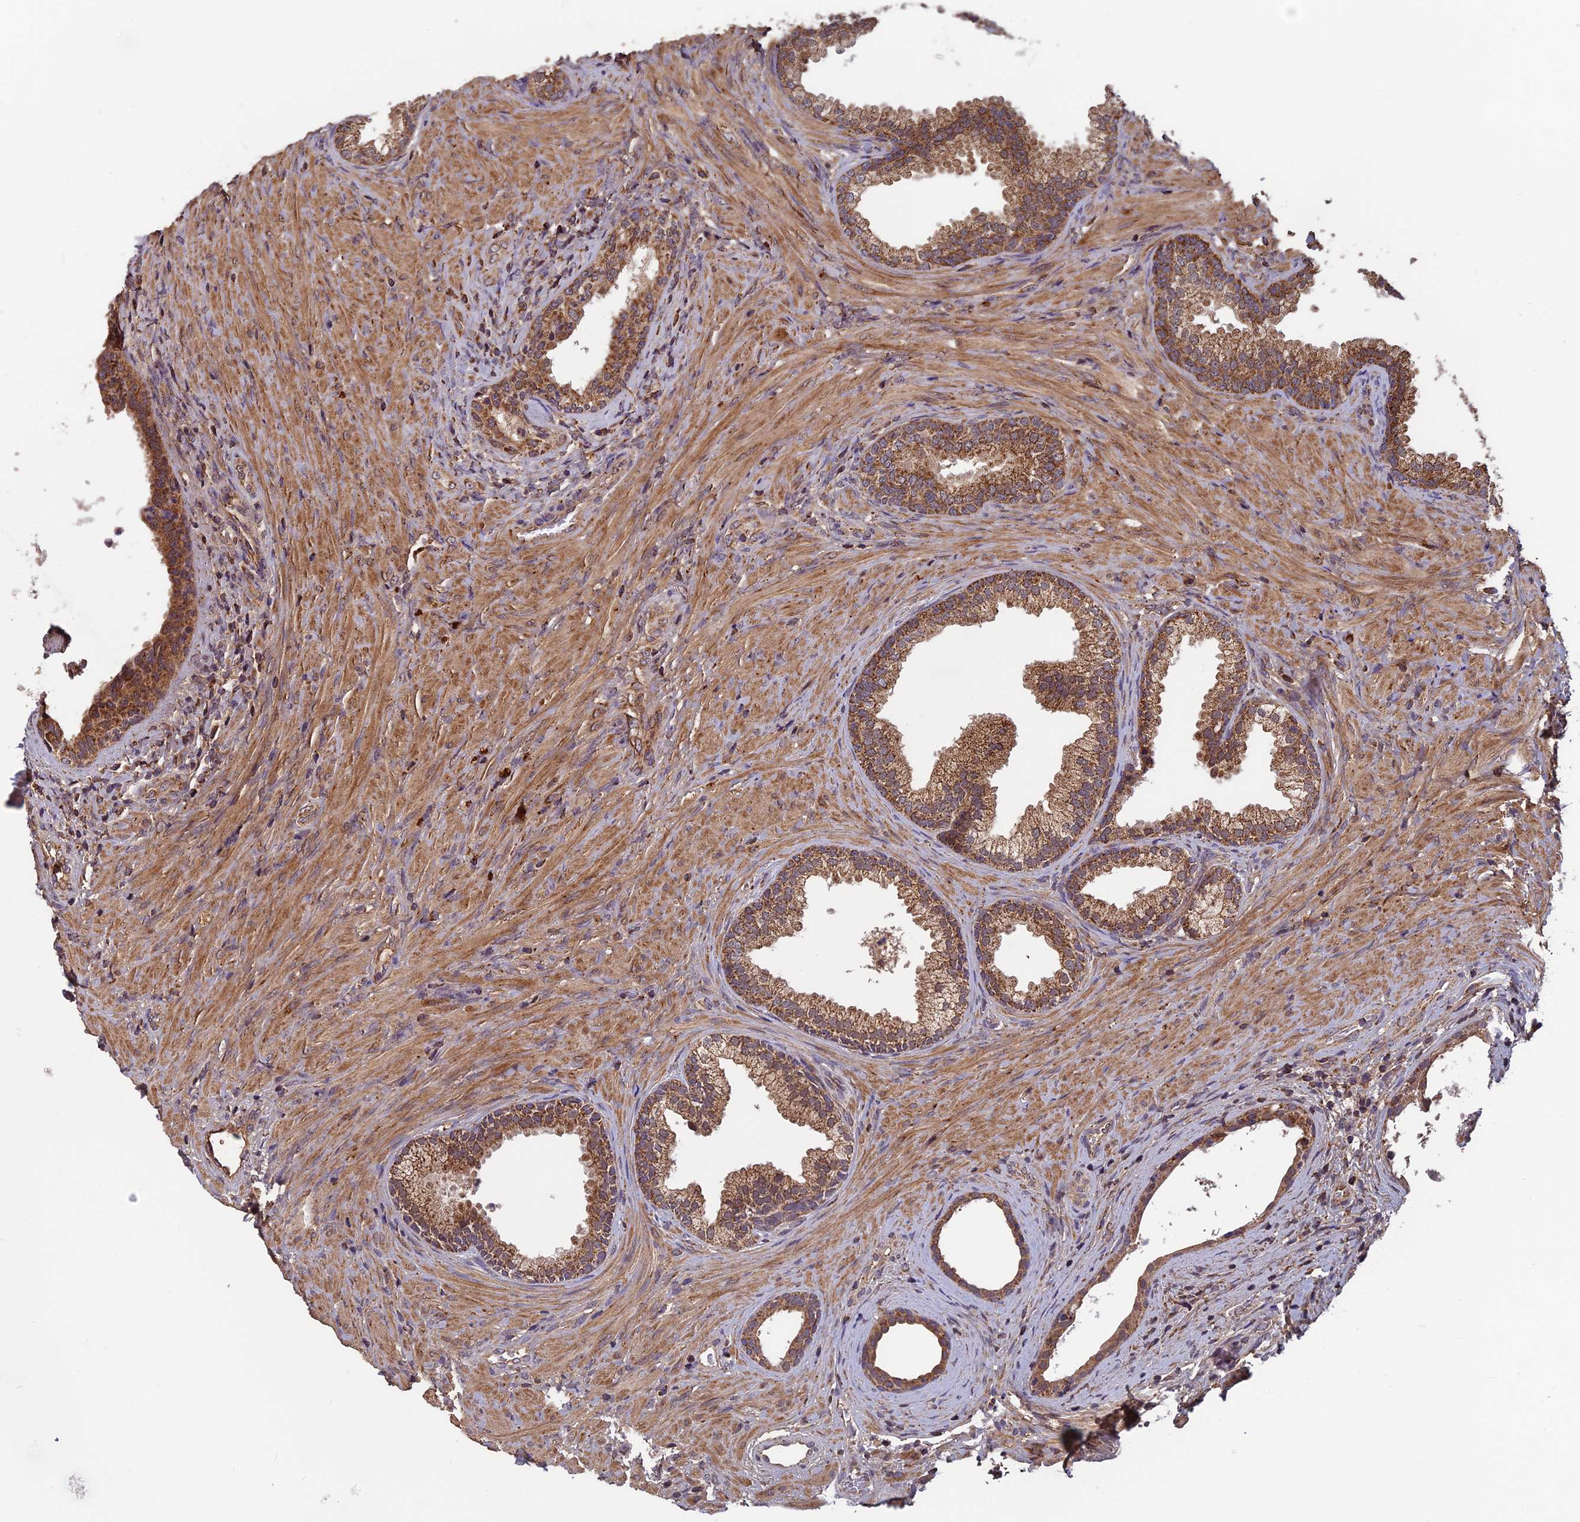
{"staining": {"intensity": "moderate", "quantity": ">75%", "location": "cytoplasmic/membranous"}, "tissue": "prostate", "cell_type": "Glandular cells", "image_type": "normal", "snomed": [{"axis": "morphology", "description": "Normal tissue, NOS"}, {"axis": "topography", "description": "Prostate"}], "caption": "A brown stain highlights moderate cytoplasmic/membranous expression of a protein in glandular cells of normal human prostate. (DAB = brown stain, brightfield microscopy at high magnification).", "gene": "CCDC15", "patient": {"sex": "male", "age": 76}}